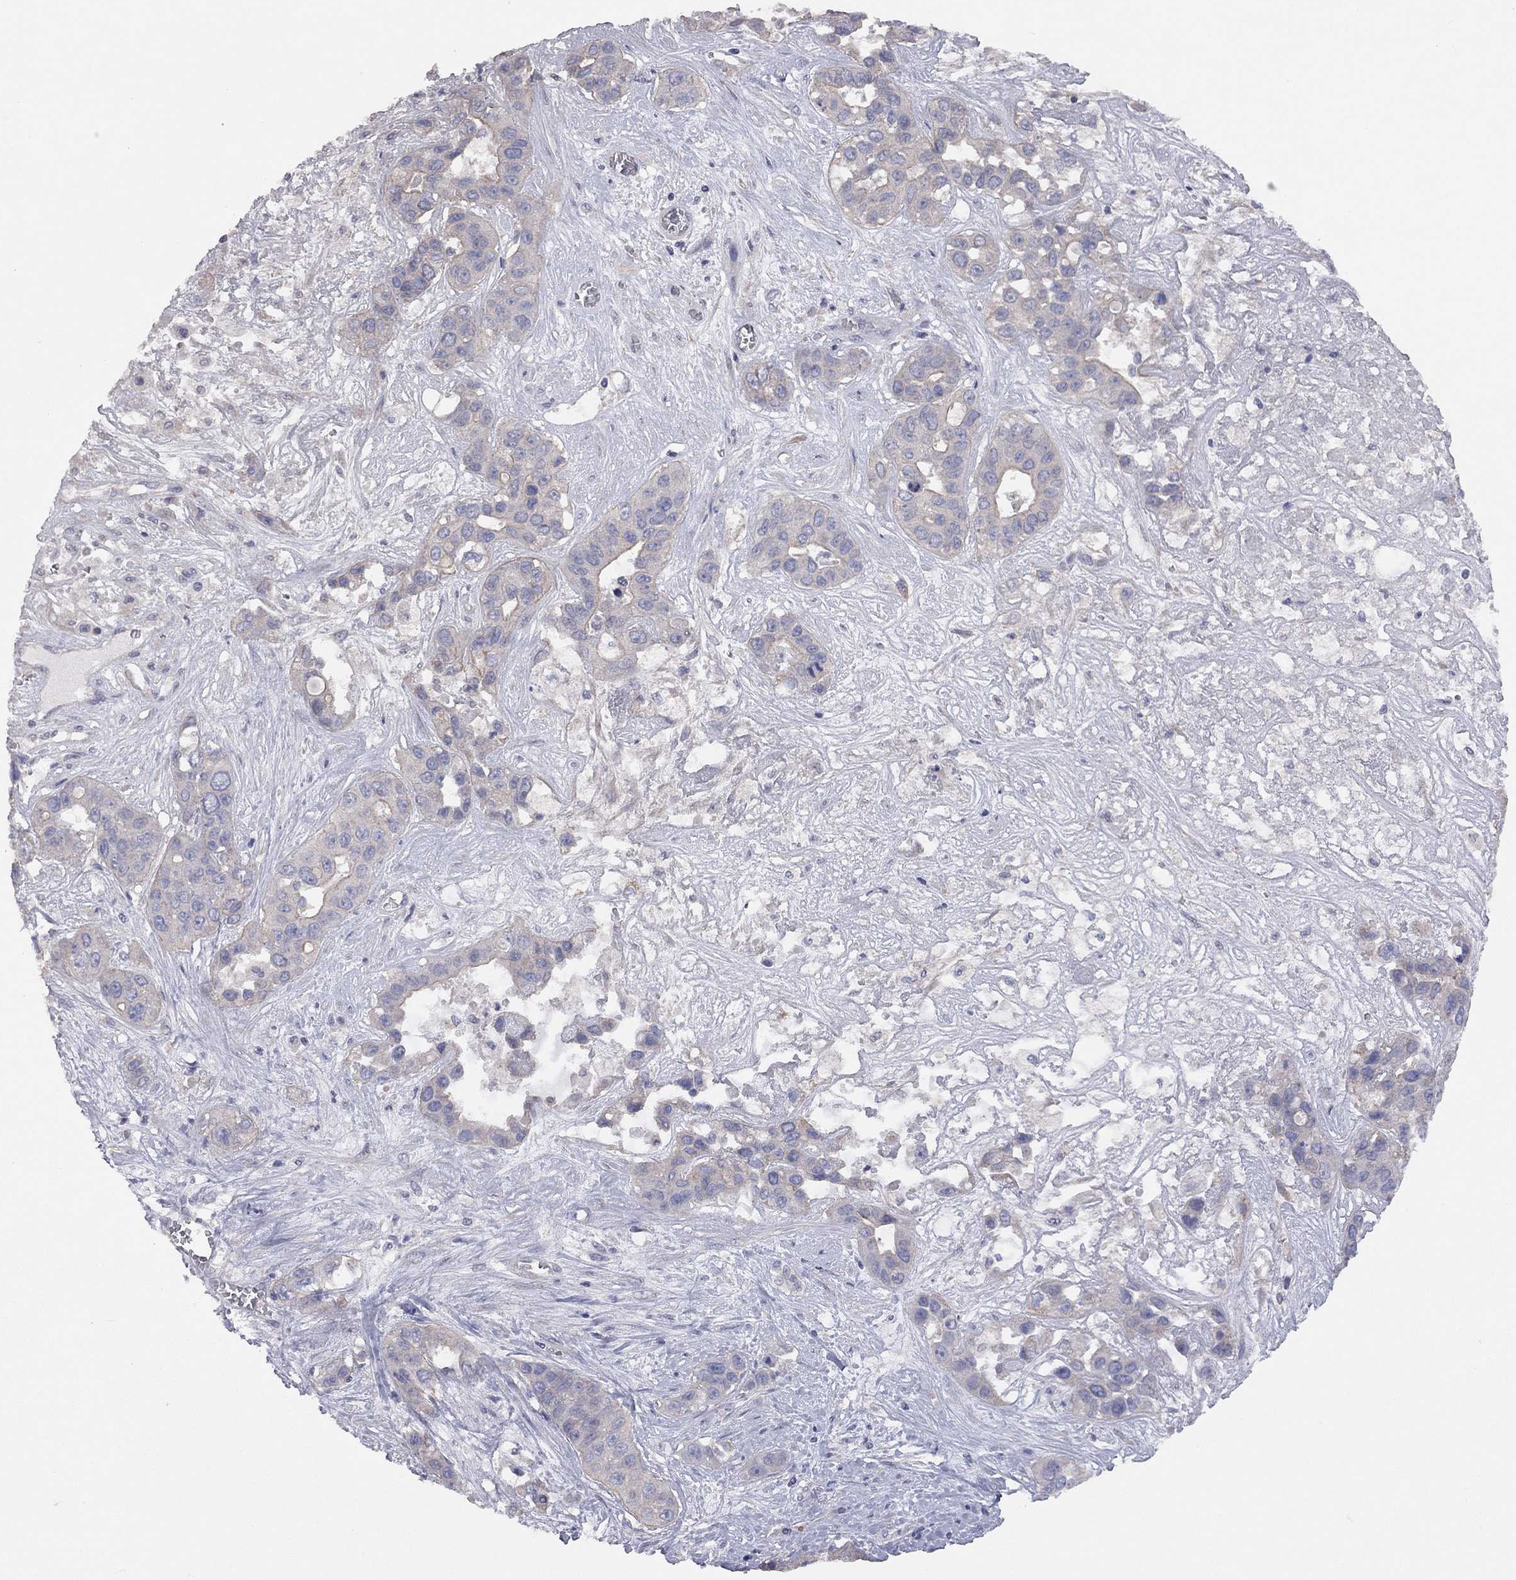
{"staining": {"intensity": "moderate", "quantity": "<25%", "location": "cytoplasmic/membranous"}, "tissue": "liver cancer", "cell_type": "Tumor cells", "image_type": "cancer", "snomed": [{"axis": "morphology", "description": "Cholangiocarcinoma"}, {"axis": "topography", "description": "Liver"}], "caption": "A brown stain labels moderate cytoplasmic/membranous positivity of a protein in human liver cancer (cholangiocarcinoma) tumor cells.", "gene": "KCNB1", "patient": {"sex": "female", "age": 52}}